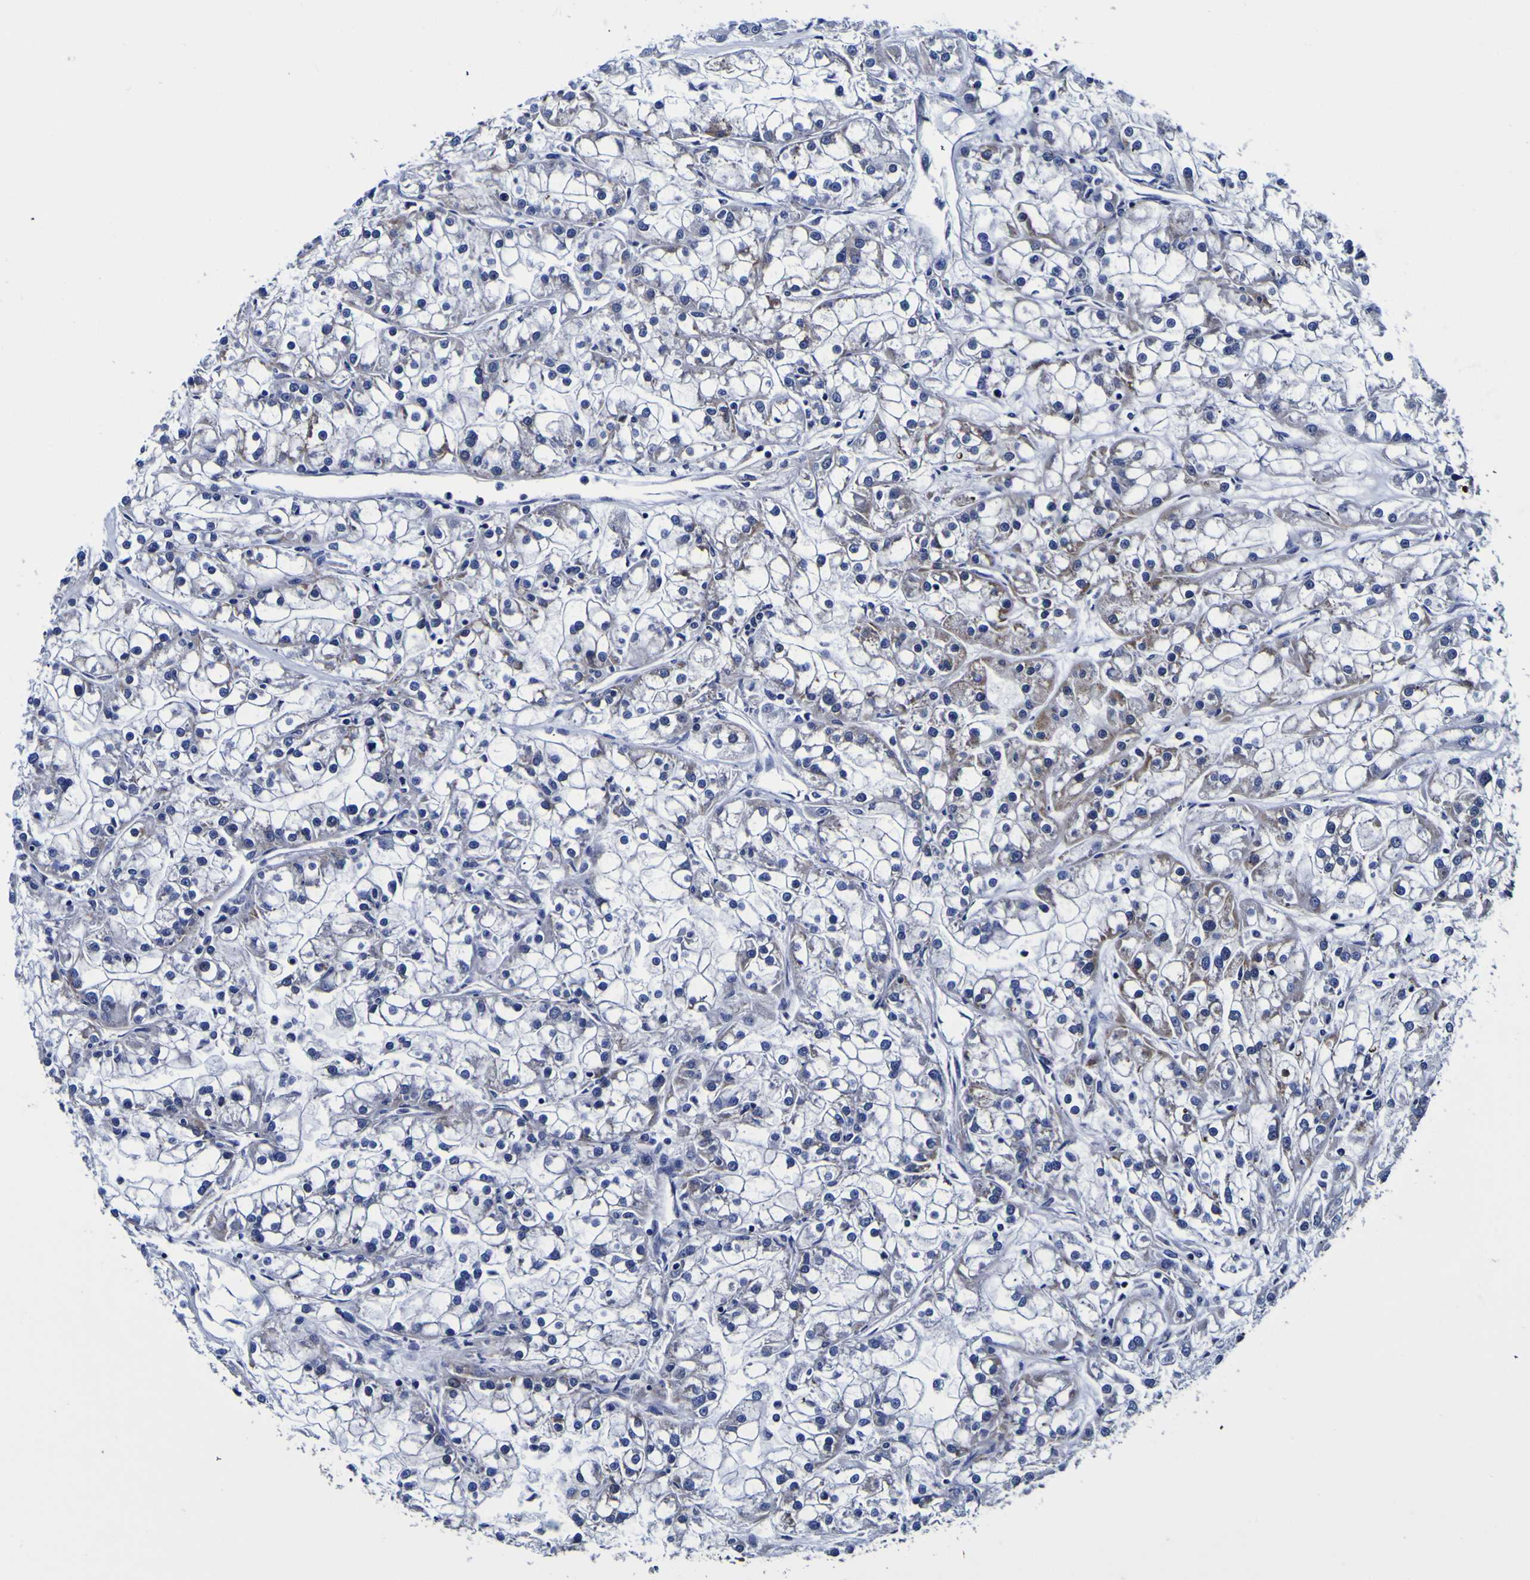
{"staining": {"intensity": "weak", "quantity": "<25%", "location": "cytoplasmic/membranous"}, "tissue": "renal cancer", "cell_type": "Tumor cells", "image_type": "cancer", "snomed": [{"axis": "morphology", "description": "Adenocarcinoma, NOS"}, {"axis": "topography", "description": "Kidney"}], "caption": "DAB (3,3'-diaminobenzidine) immunohistochemical staining of adenocarcinoma (renal) shows no significant positivity in tumor cells.", "gene": "PDLIM4", "patient": {"sex": "female", "age": 52}}